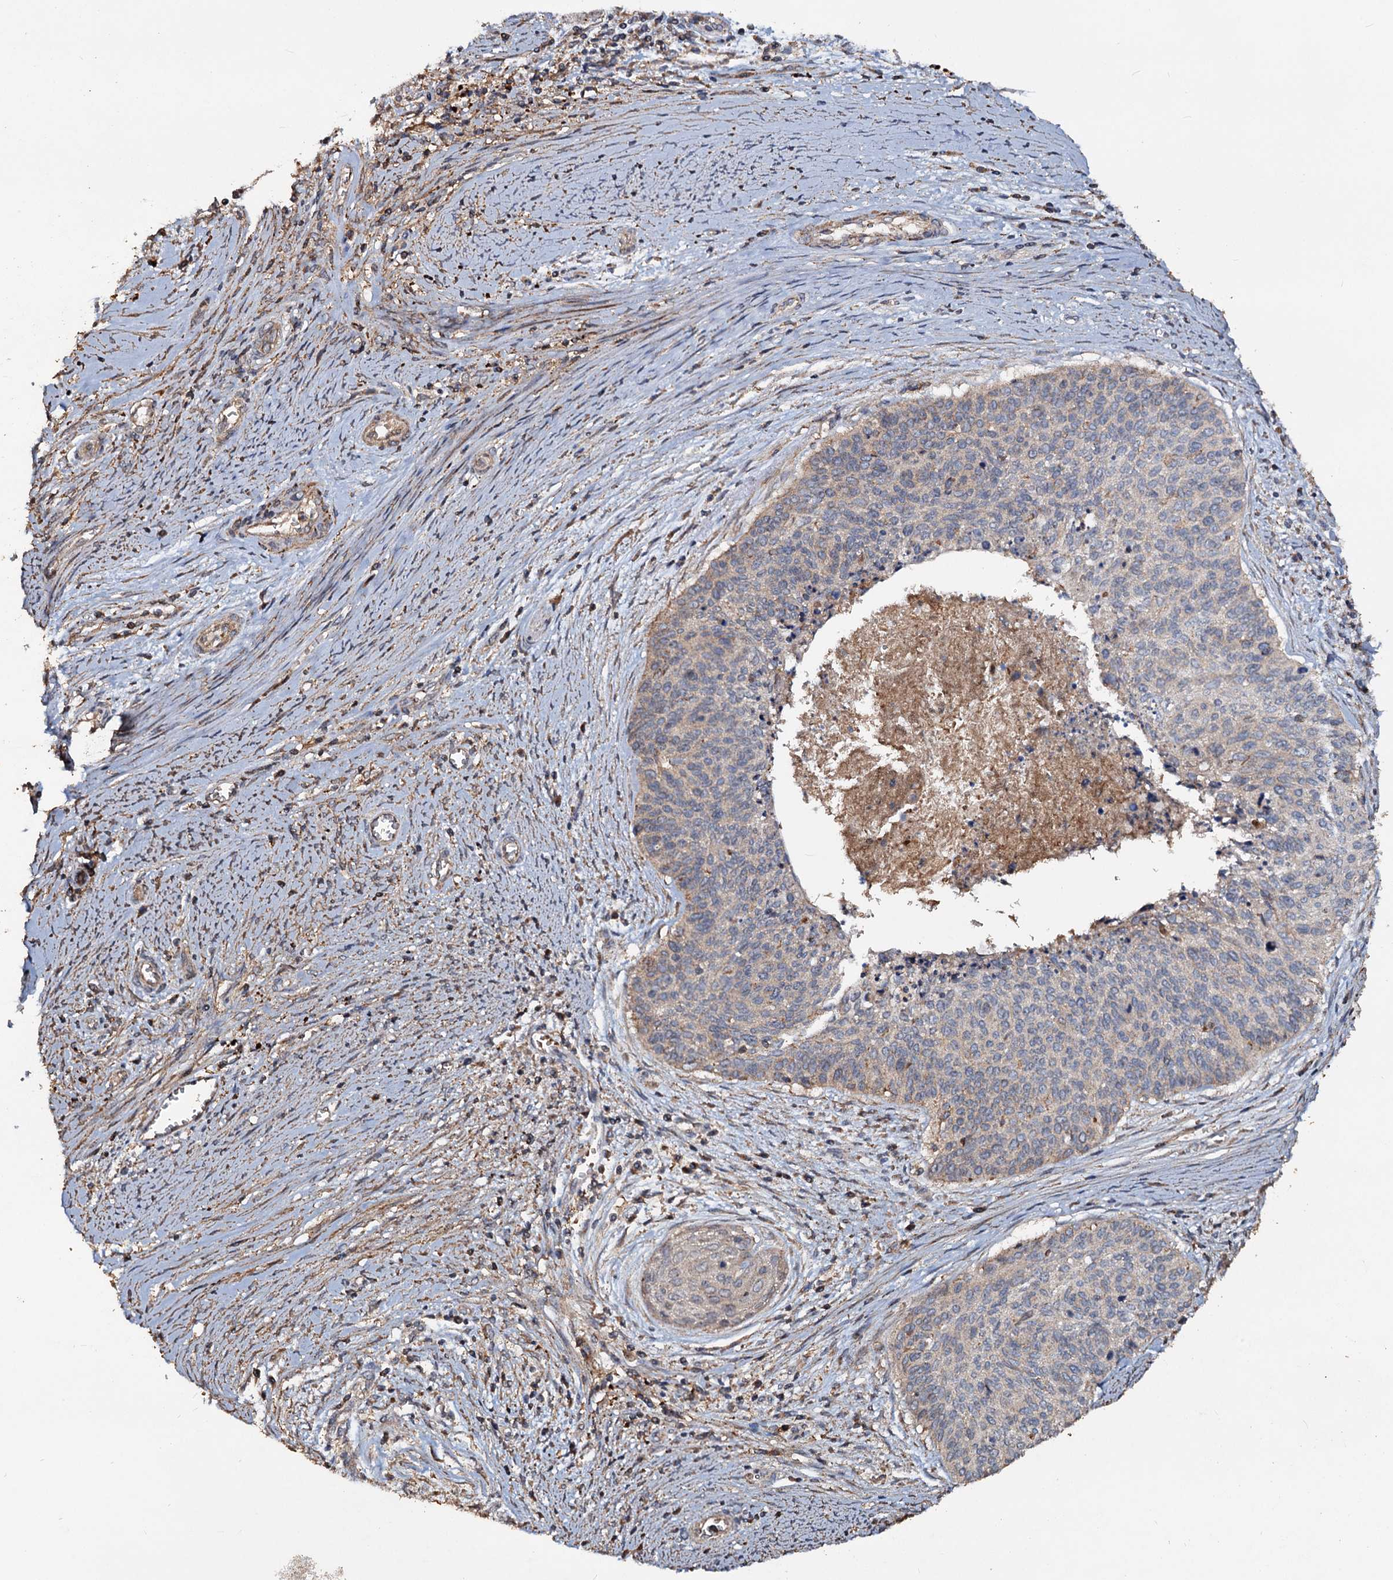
{"staining": {"intensity": "weak", "quantity": "<25%", "location": "cytoplasmic/membranous"}, "tissue": "cervical cancer", "cell_type": "Tumor cells", "image_type": "cancer", "snomed": [{"axis": "morphology", "description": "Squamous cell carcinoma, NOS"}, {"axis": "topography", "description": "Cervix"}], "caption": "Micrograph shows no significant protein expression in tumor cells of cervical squamous cell carcinoma.", "gene": "NOTCH2NLA", "patient": {"sex": "female", "age": 55}}